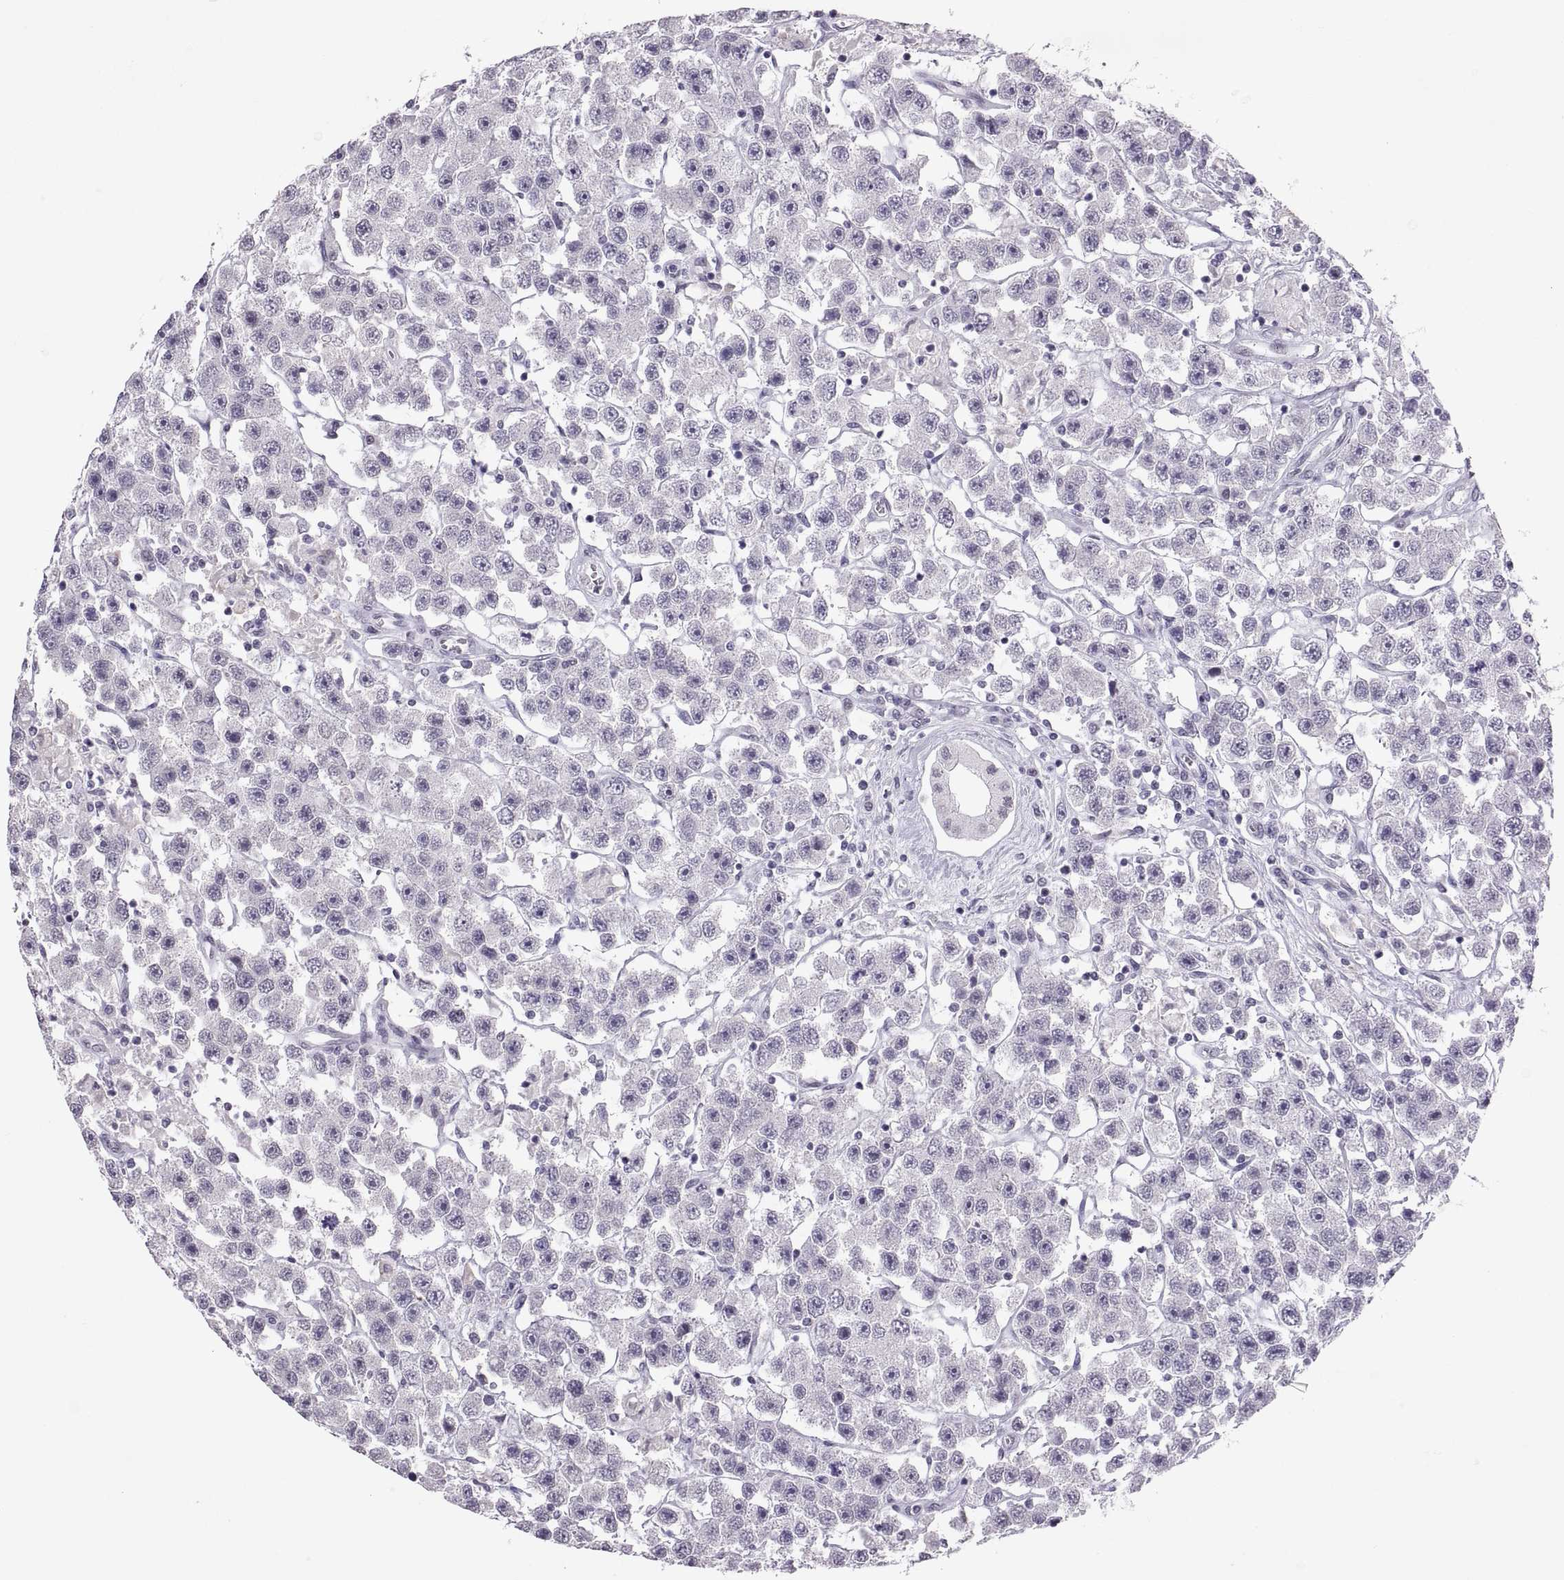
{"staining": {"intensity": "negative", "quantity": "none", "location": "none"}, "tissue": "testis cancer", "cell_type": "Tumor cells", "image_type": "cancer", "snomed": [{"axis": "morphology", "description": "Seminoma, NOS"}, {"axis": "topography", "description": "Testis"}], "caption": "Tumor cells show no significant expression in testis seminoma. Nuclei are stained in blue.", "gene": "KRT77", "patient": {"sex": "male", "age": 45}}